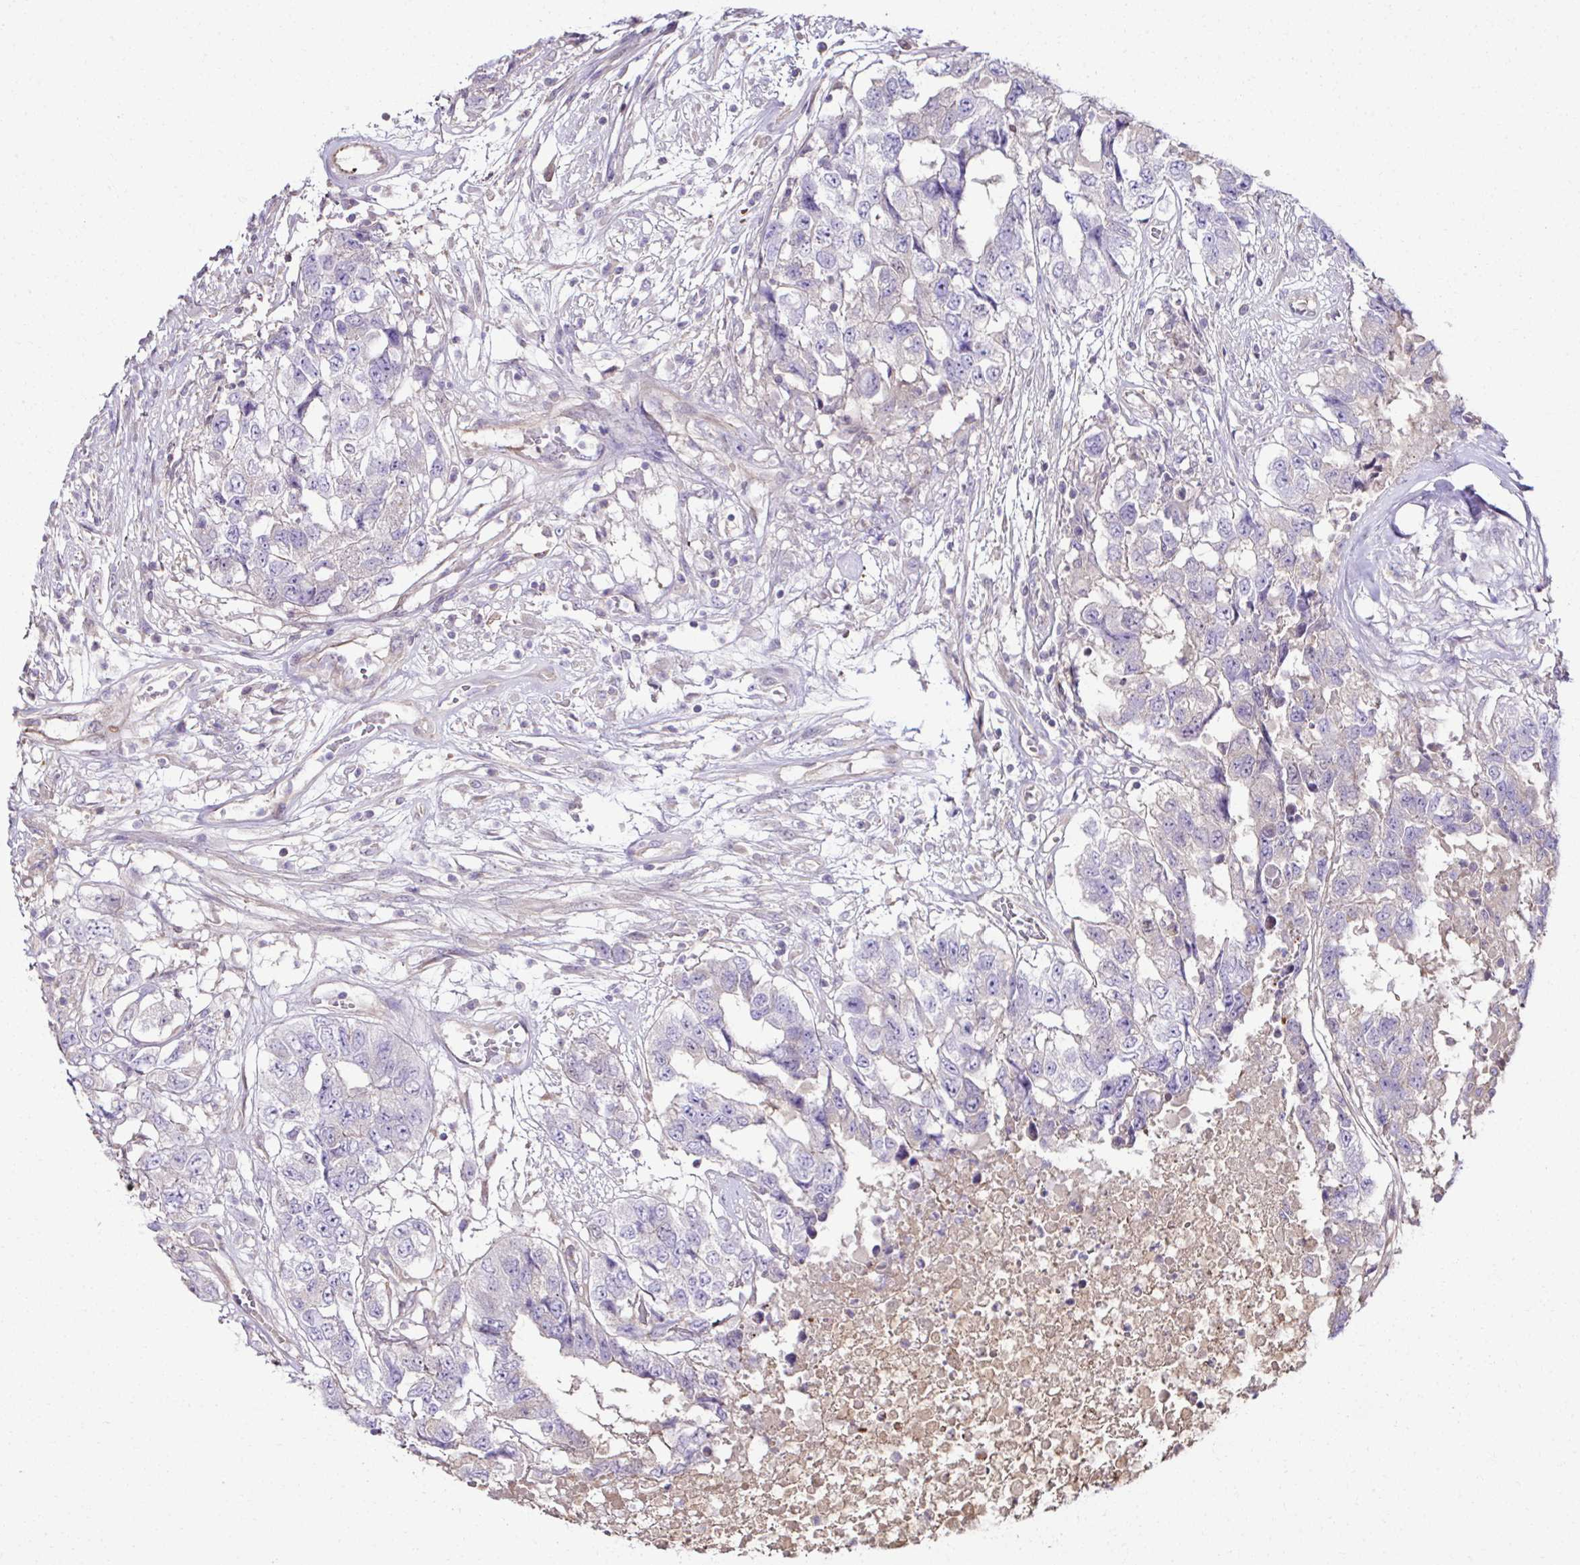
{"staining": {"intensity": "negative", "quantity": "none", "location": "none"}, "tissue": "testis cancer", "cell_type": "Tumor cells", "image_type": "cancer", "snomed": [{"axis": "morphology", "description": "Carcinoma, Embryonal, NOS"}, {"axis": "topography", "description": "Testis"}], "caption": "Immunohistochemistry (IHC) histopathology image of neoplastic tissue: testis embryonal carcinoma stained with DAB shows no significant protein staining in tumor cells.", "gene": "CCDC85C", "patient": {"sex": "male", "age": 83}}